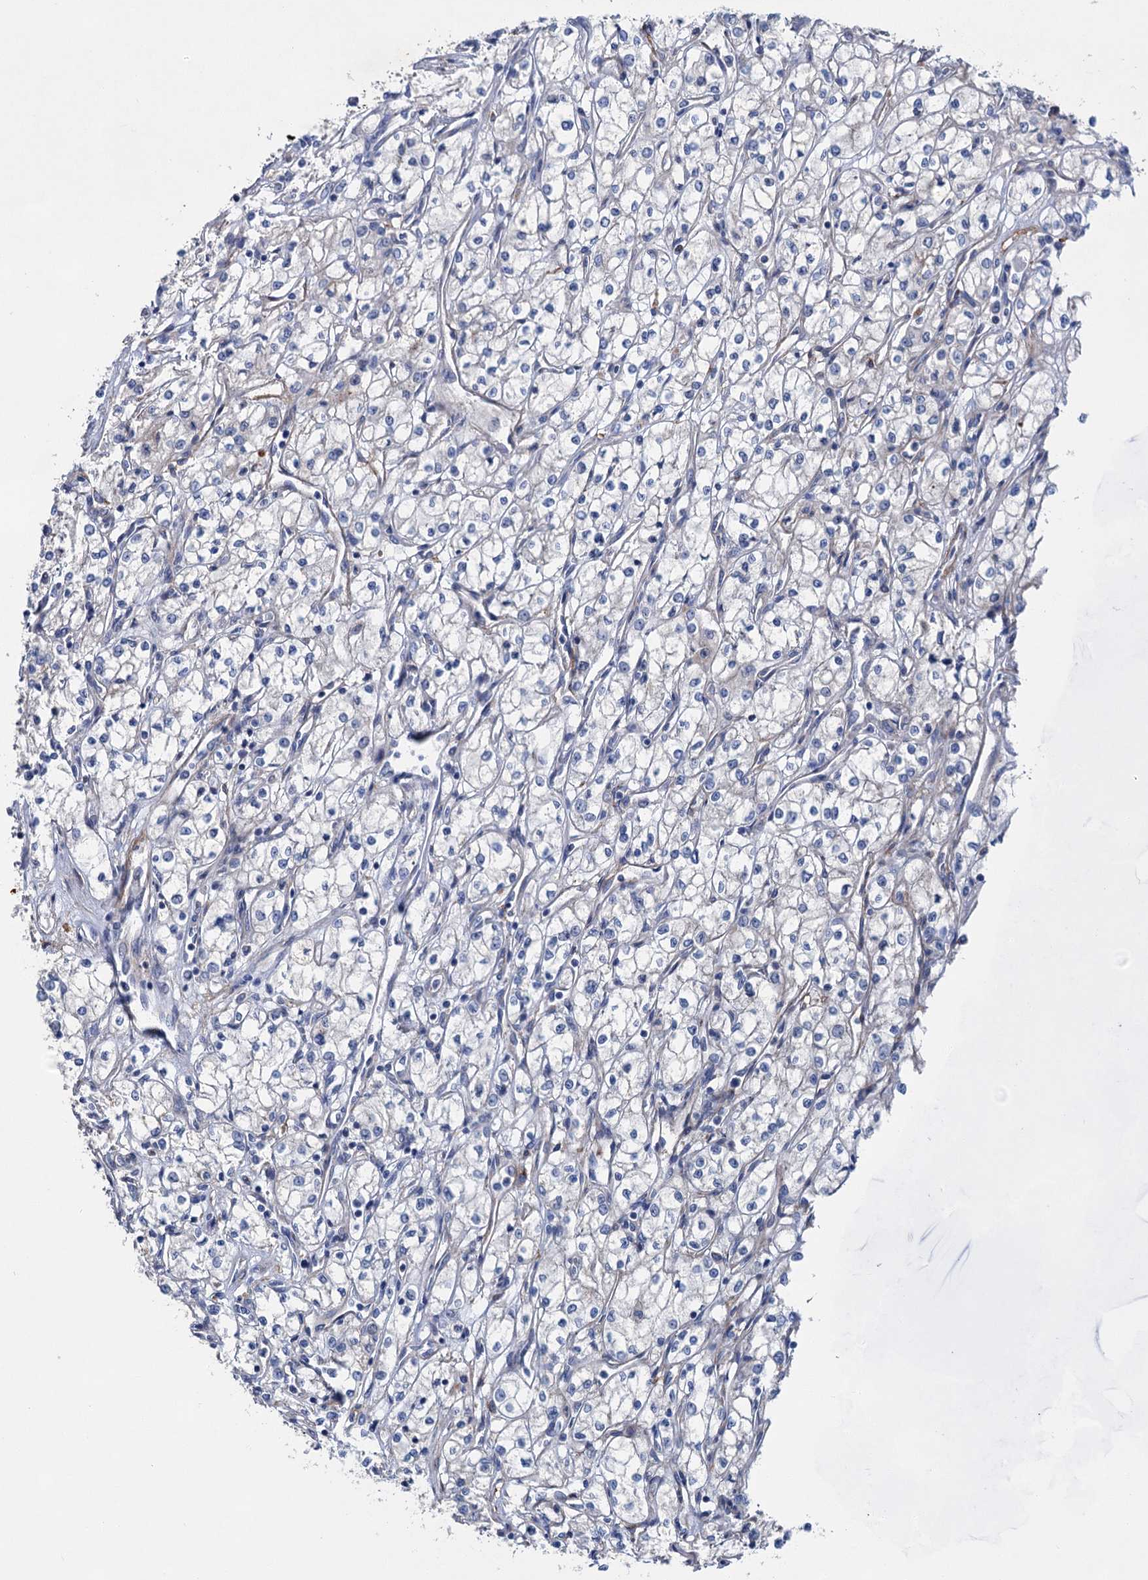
{"staining": {"intensity": "negative", "quantity": "none", "location": "none"}, "tissue": "renal cancer", "cell_type": "Tumor cells", "image_type": "cancer", "snomed": [{"axis": "morphology", "description": "Adenocarcinoma, NOS"}, {"axis": "topography", "description": "Kidney"}], "caption": "Tumor cells are negative for brown protein staining in renal adenocarcinoma. (Brightfield microscopy of DAB IHC at high magnification).", "gene": "GPR155", "patient": {"sex": "male", "age": 59}}